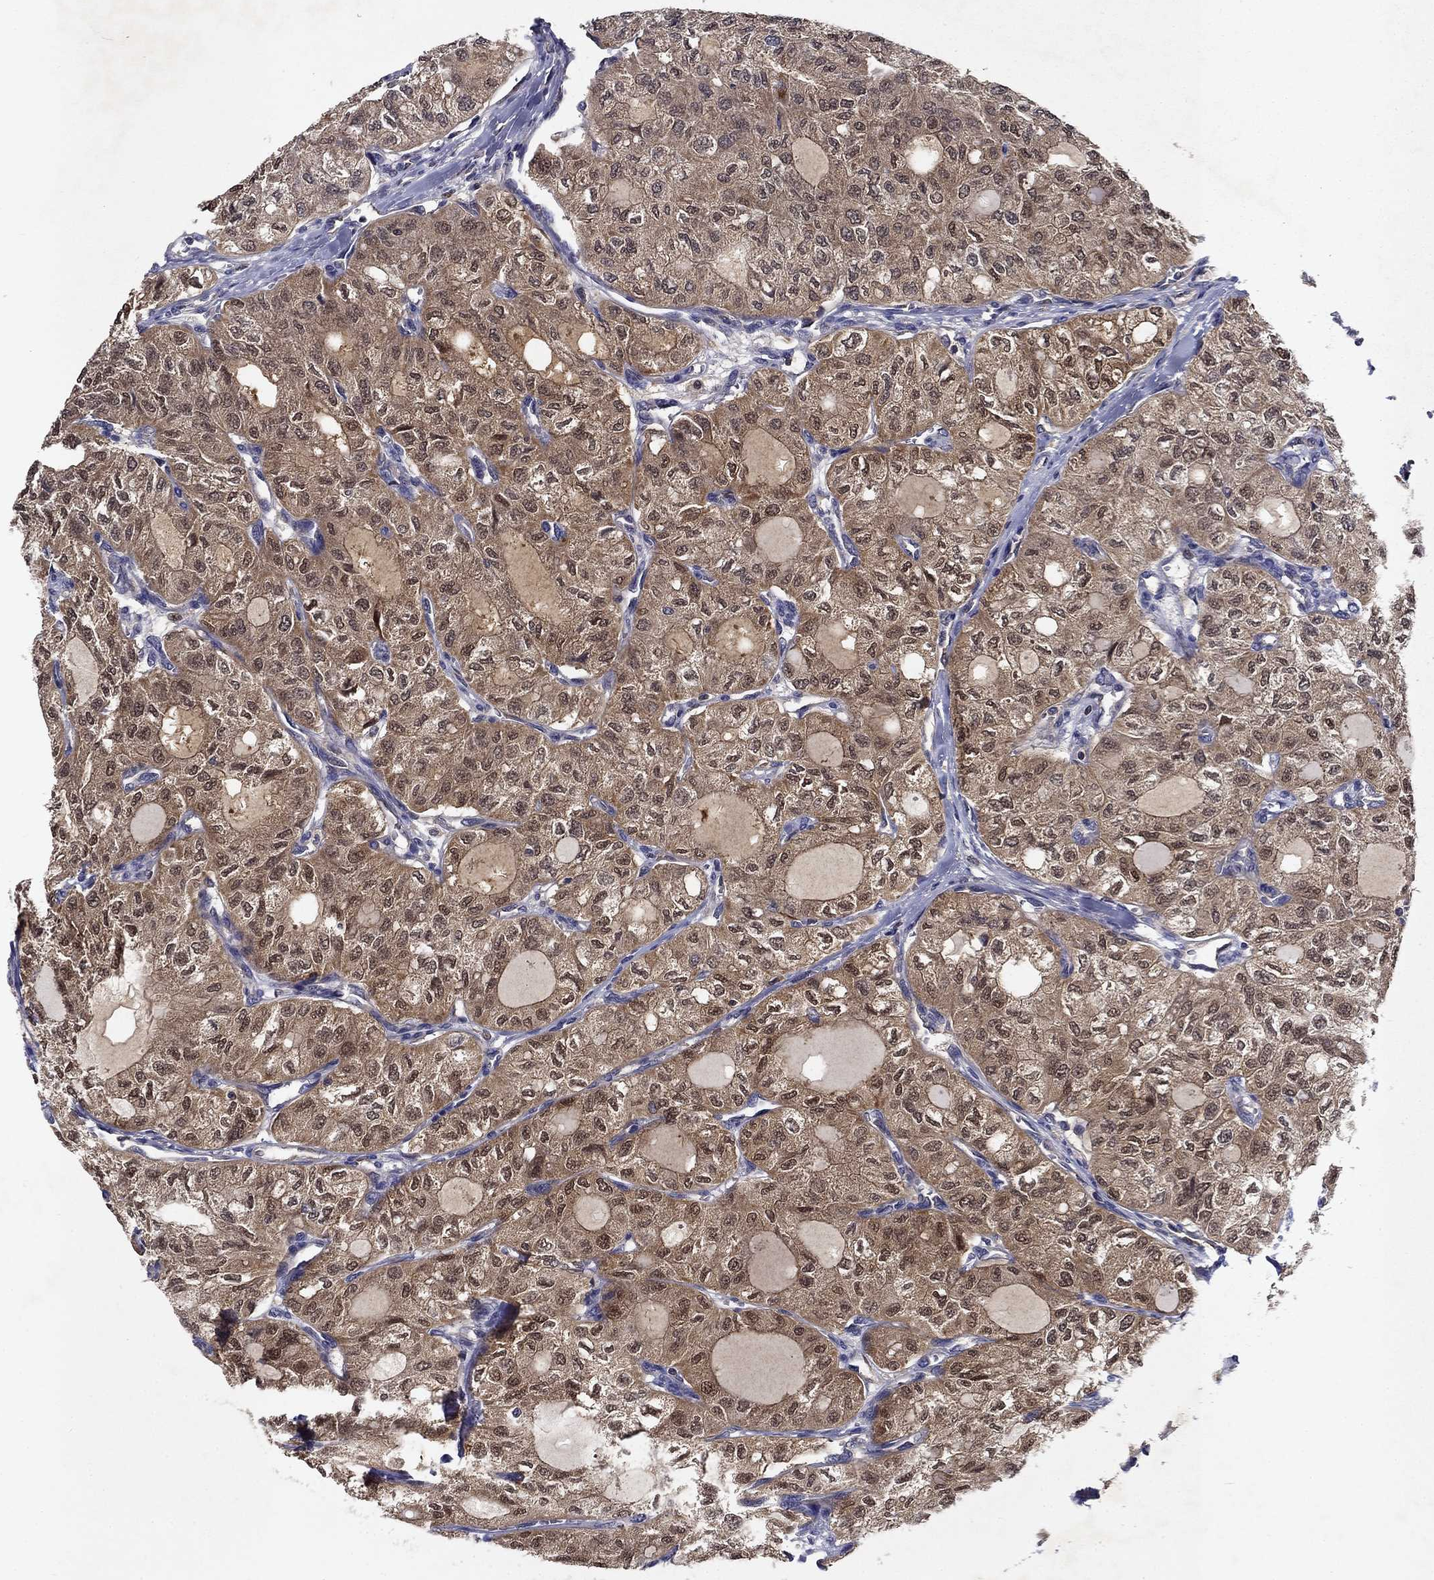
{"staining": {"intensity": "moderate", "quantity": ">75%", "location": "cytoplasmic/membranous,nuclear"}, "tissue": "thyroid cancer", "cell_type": "Tumor cells", "image_type": "cancer", "snomed": [{"axis": "morphology", "description": "Follicular adenoma carcinoma, NOS"}, {"axis": "topography", "description": "Thyroid gland"}], "caption": "Tumor cells show medium levels of moderate cytoplasmic/membranous and nuclear staining in approximately >75% of cells in thyroid follicular adenoma carcinoma. The staining is performed using DAB brown chromogen to label protein expression. The nuclei are counter-stained blue using hematoxylin.", "gene": "GLTP", "patient": {"sex": "male", "age": 75}}